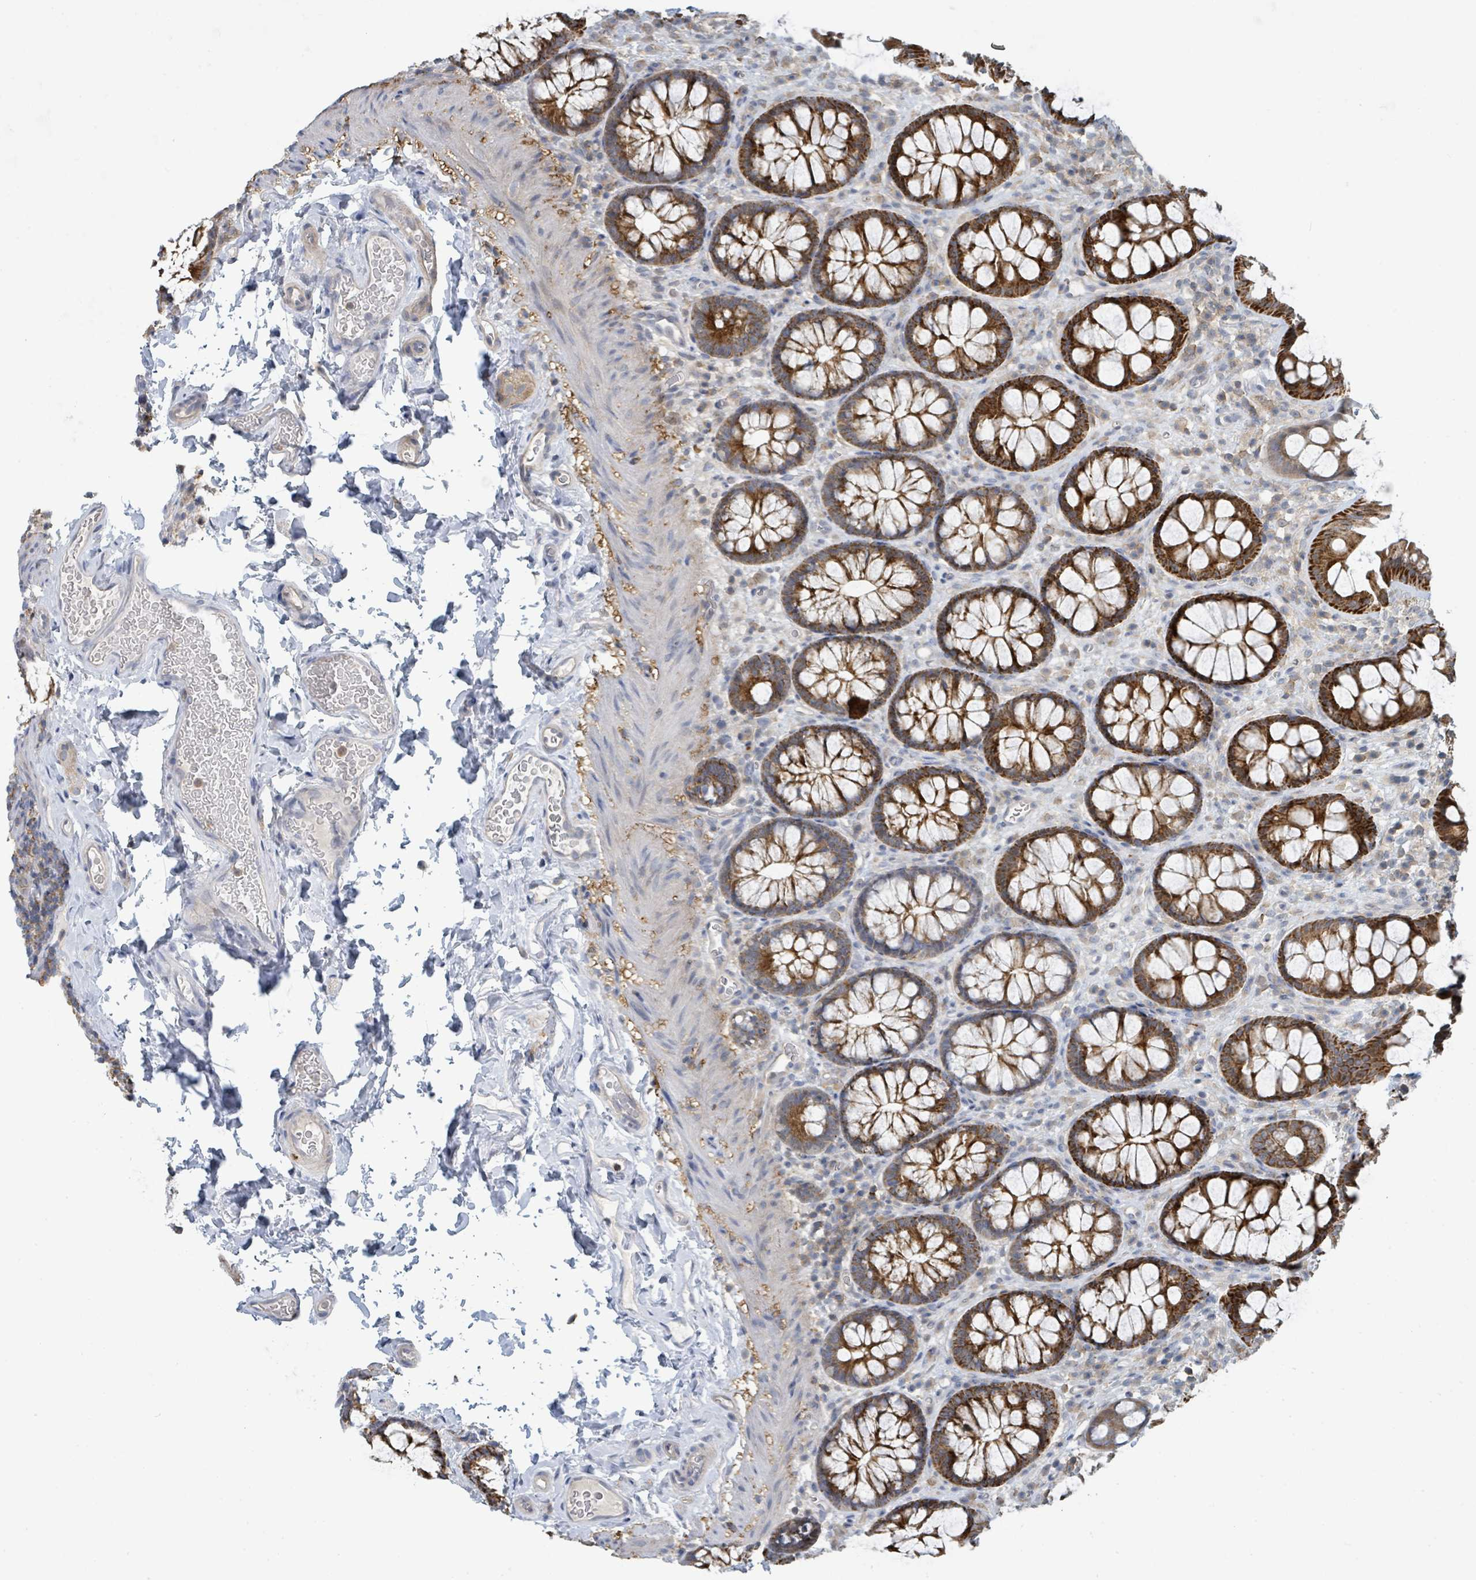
{"staining": {"intensity": "negative", "quantity": "none", "location": "none"}, "tissue": "colon", "cell_type": "Endothelial cells", "image_type": "normal", "snomed": [{"axis": "morphology", "description": "Normal tissue, NOS"}, {"axis": "topography", "description": "Colon"}], "caption": "Immunohistochemical staining of unremarkable human colon exhibits no significant expression in endothelial cells. (Brightfield microscopy of DAB (3,3'-diaminobenzidine) immunohistochemistry (IHC) at high magnification).", "gene": "LRRC42", "patient": {"sex": "male", "age": 46}}